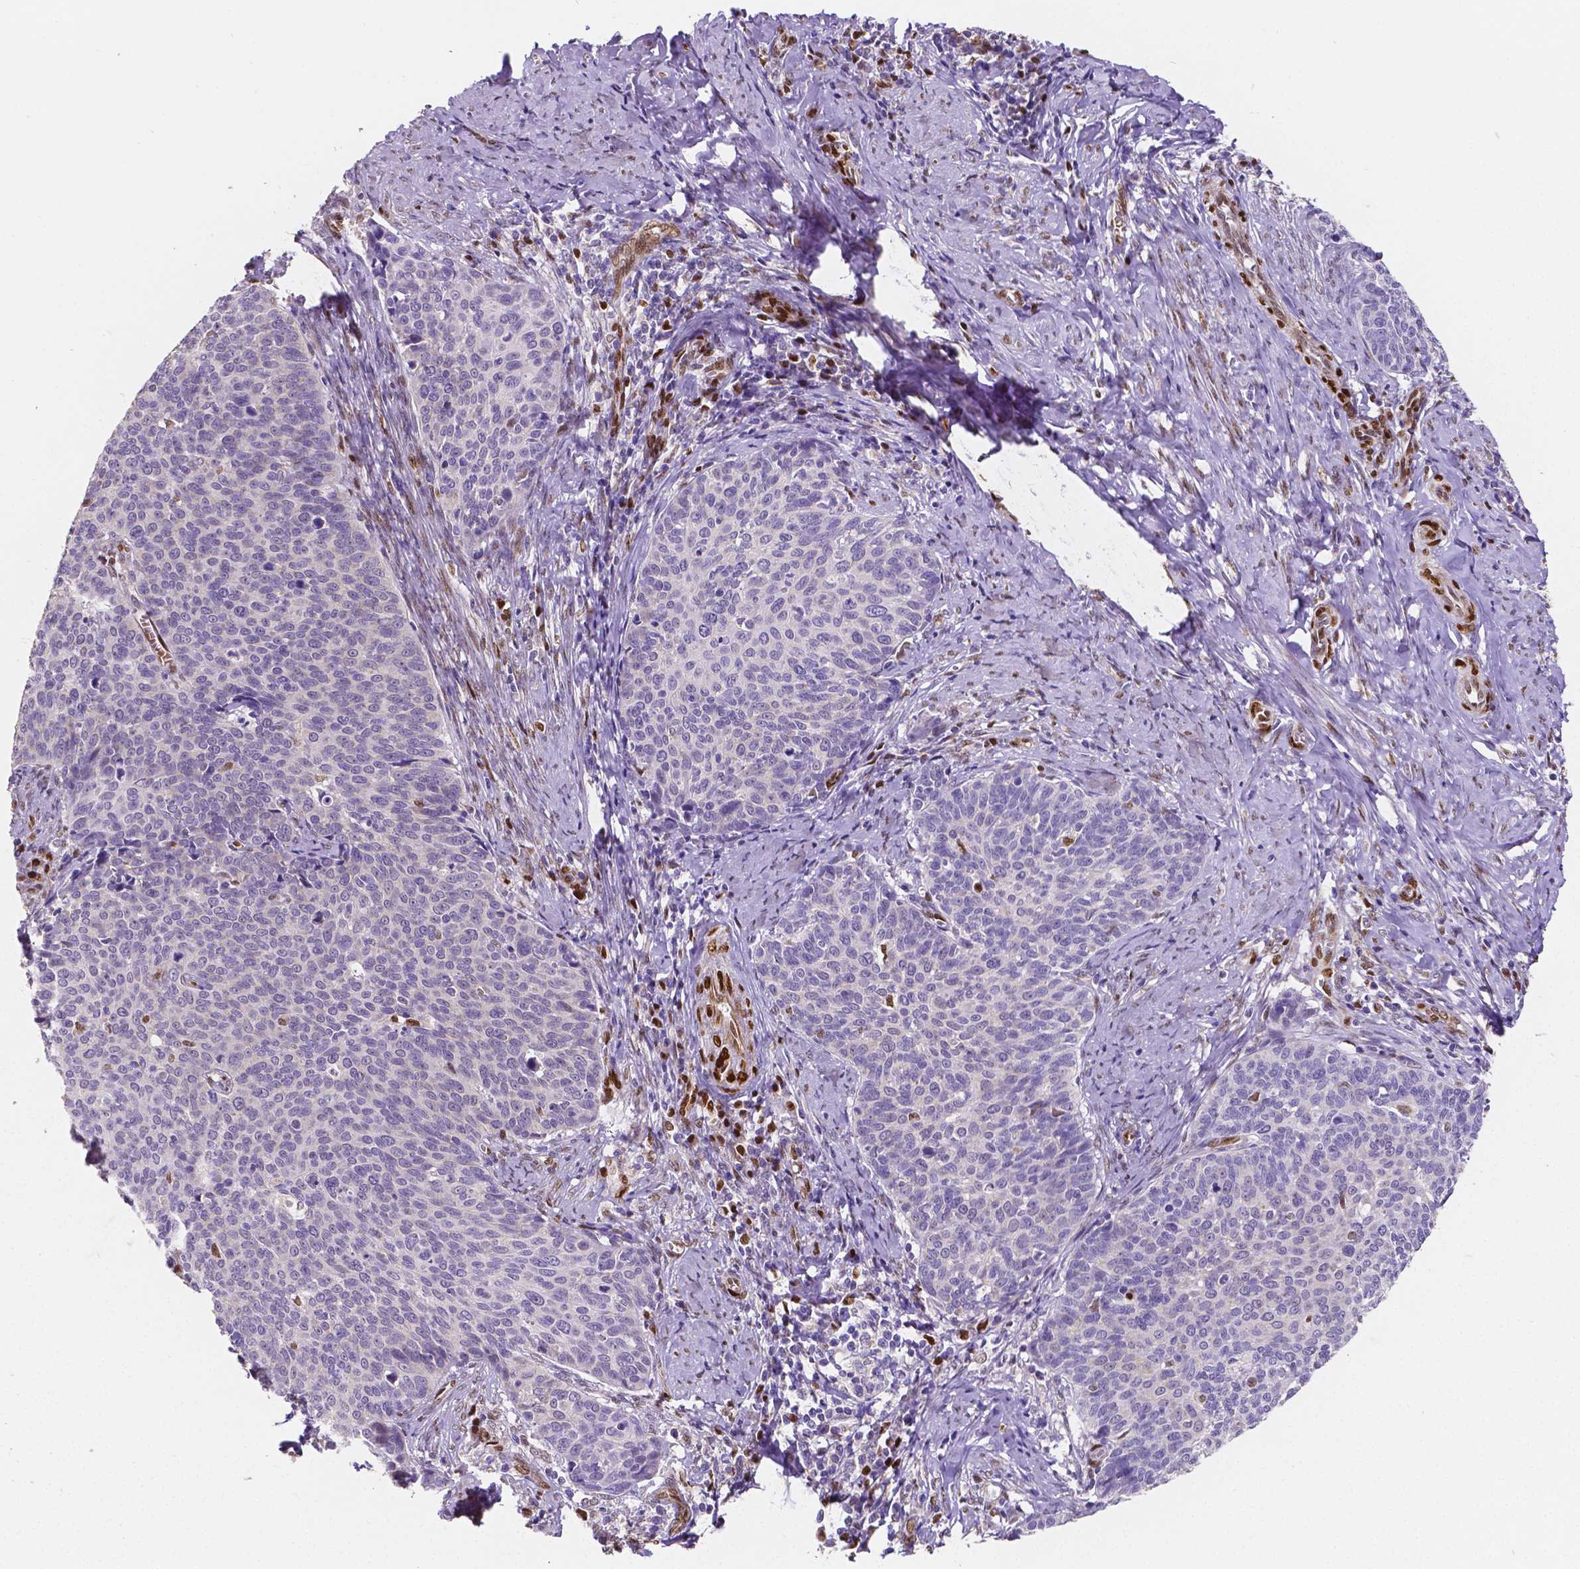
{"staining": {"intensity": "negative", "quantity": "none", "location": "none"}, "tissue": "cervical cancer", "cell_type": "Tumor cells", "image_type": "cancer", "snomed": [{"axis": "morphology", "description": "Normal tissue, NOS"}, {"axis": "morphology", "description": "Squamous cell carcinoma, NOS"}, {"axis": "topography", "description": "Cervix"}], "caption": "Tumor cells are negative for protein expression in human cervical cancer.", "gene": "MEF2C", "patient": {"sex": "female", "age": 39}}